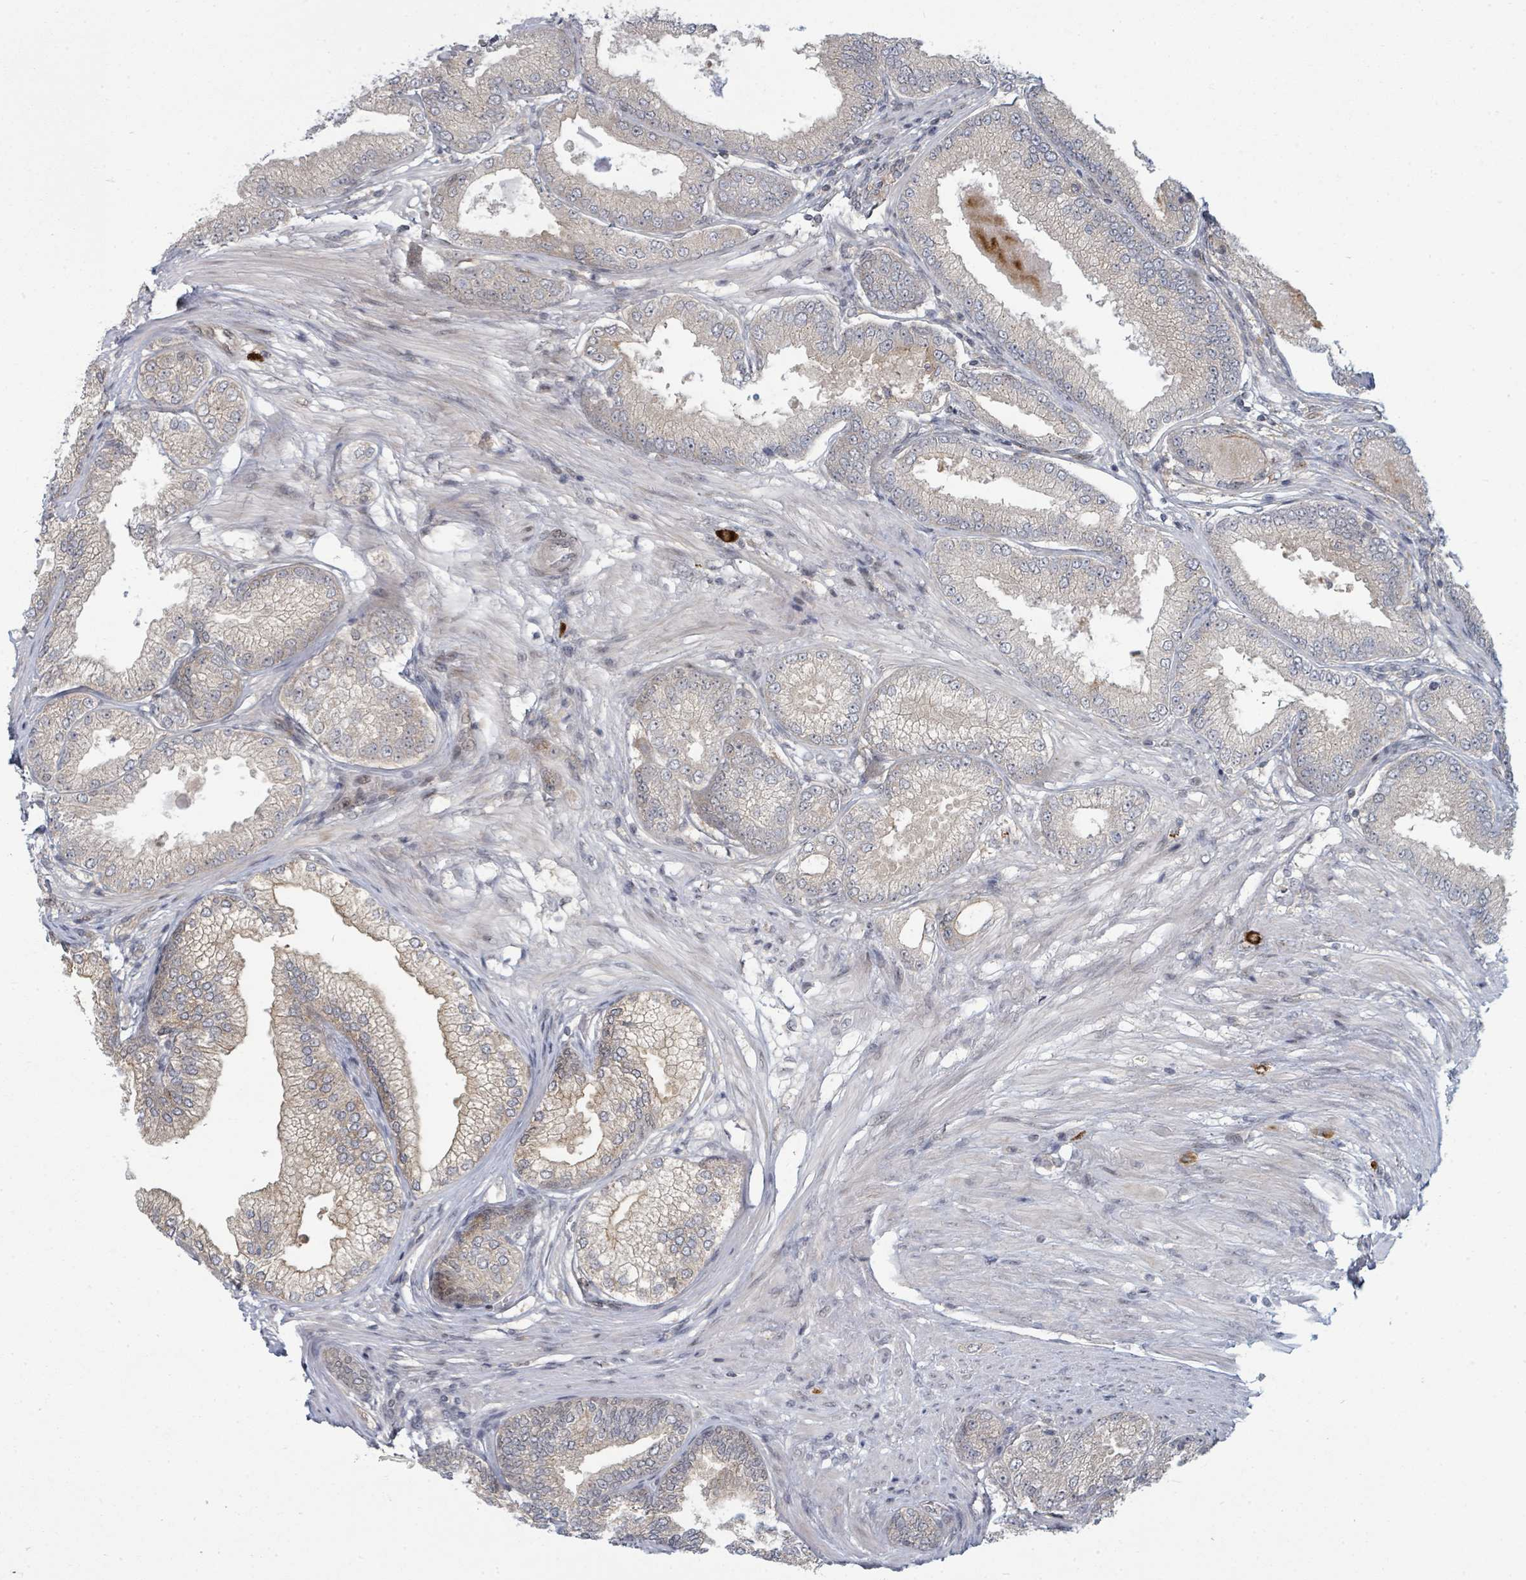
{"staining": {"intensity": "weak", "quantity": "<25%", "location": "cytoplasmic/membranous"}, "tissue": "prostate cancer", "cell_type": "Tumor cells", "image_type": "cancer", "snomed": [{"axis": "morphology", "description": "Adenocarcinoma, High grade"}, {"axis": "topography", "description": "Prostate"}], "caption": "An IHC image of prostate cancer (high-grade adenocarcinoma) is shown. There is no staining in tumor cells of prostate cancer (high-grade adenocarcinoma).", "gene": "PSMG2", "patient": {"sex": "male", "age": 71}}